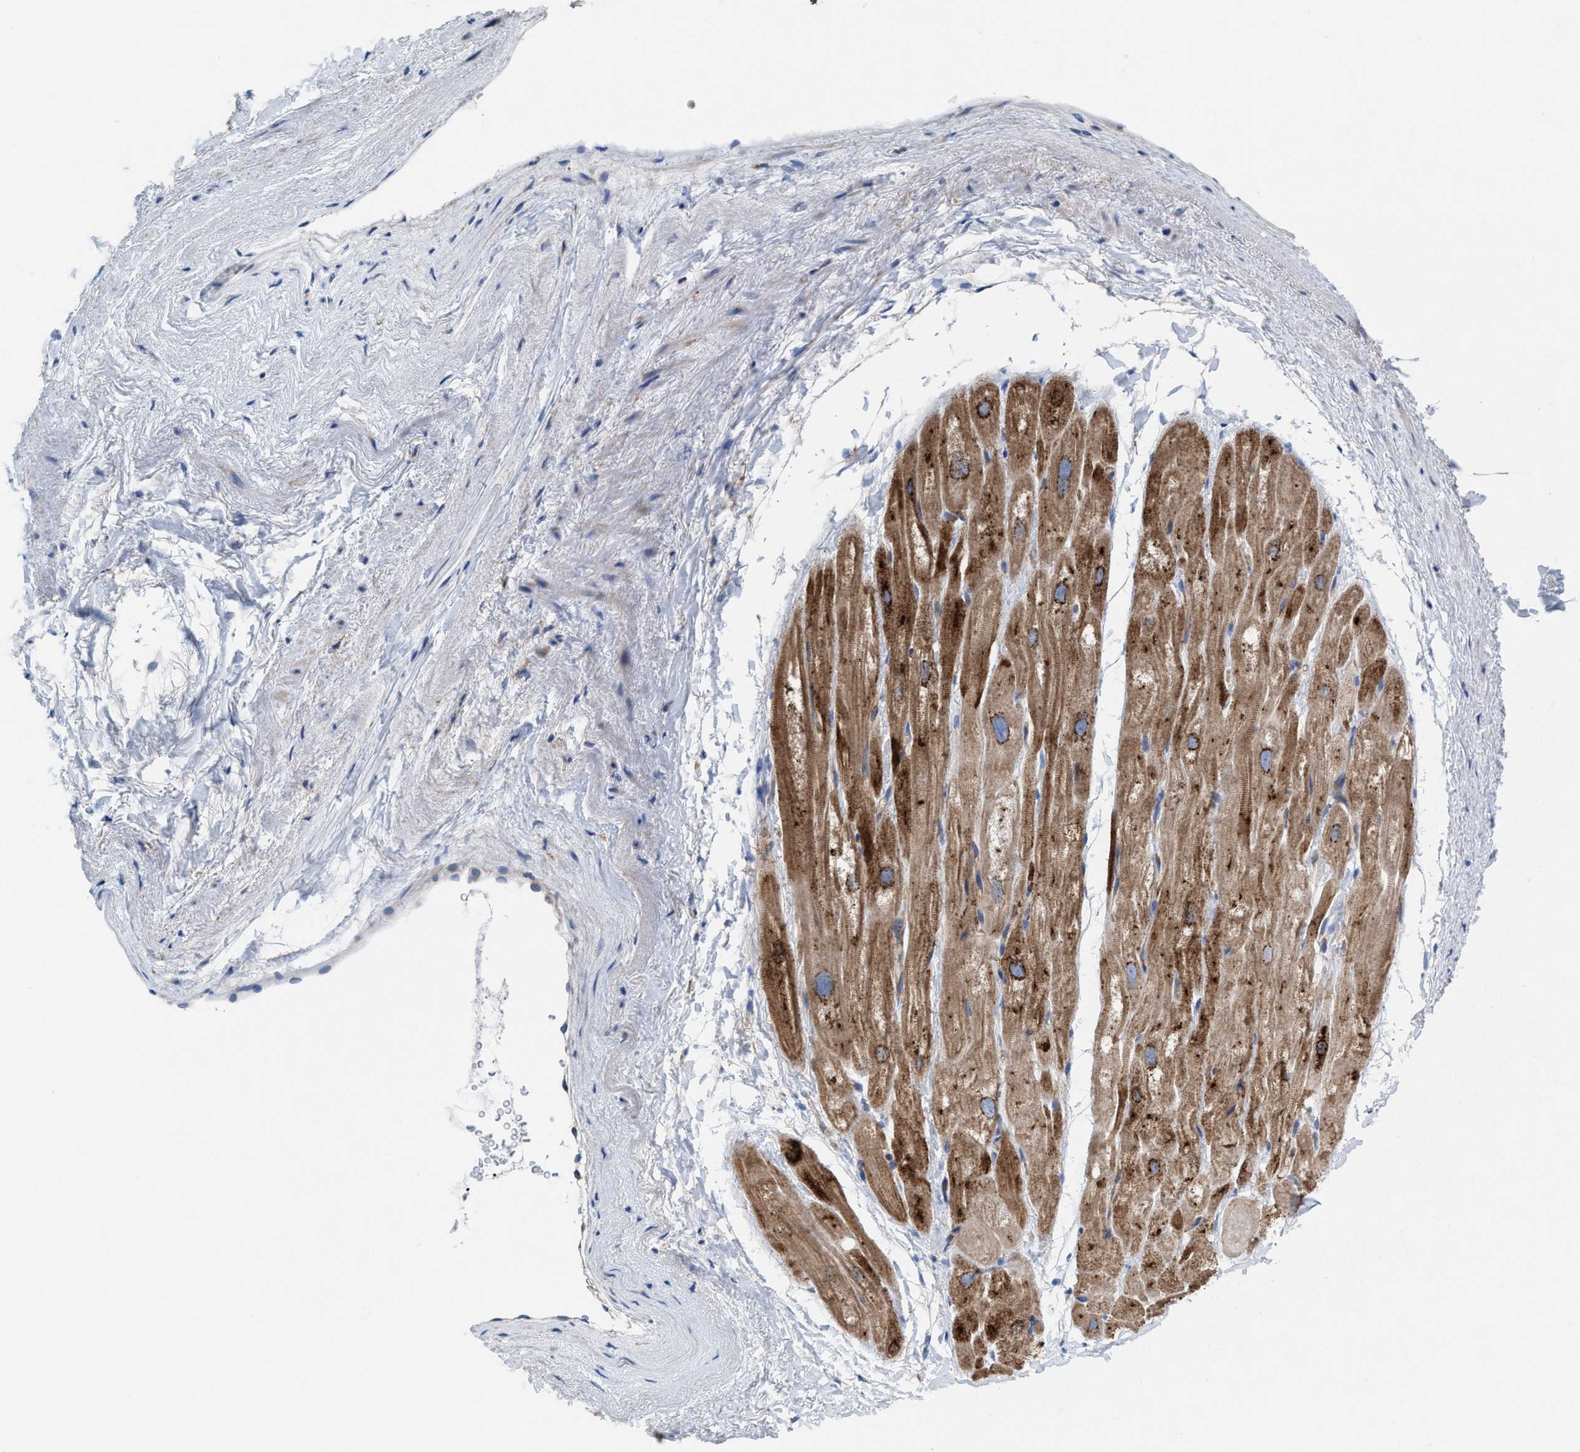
{"staining": {"intensity": "moderate", "quantity": "25%-75%", "location": "cytoplasmic/membranous"}, "tissue": "heart muscle", "cell_type": "Cardiomyocytes", "image_type": "normal", "snomed": [{"axis": "morphology", "description": "Normal tissue, NOS"}, {"axis": "topography", "description": "Heart"}], "caption": "Heart muscle stained for a protein (brown) demonstrates moderate cytoplasmic/membranous positive staining in about 25%-75% of cardiomyocytes.", "gene": "NYAP1", "patient": {"sex": "male", "age": 49}}